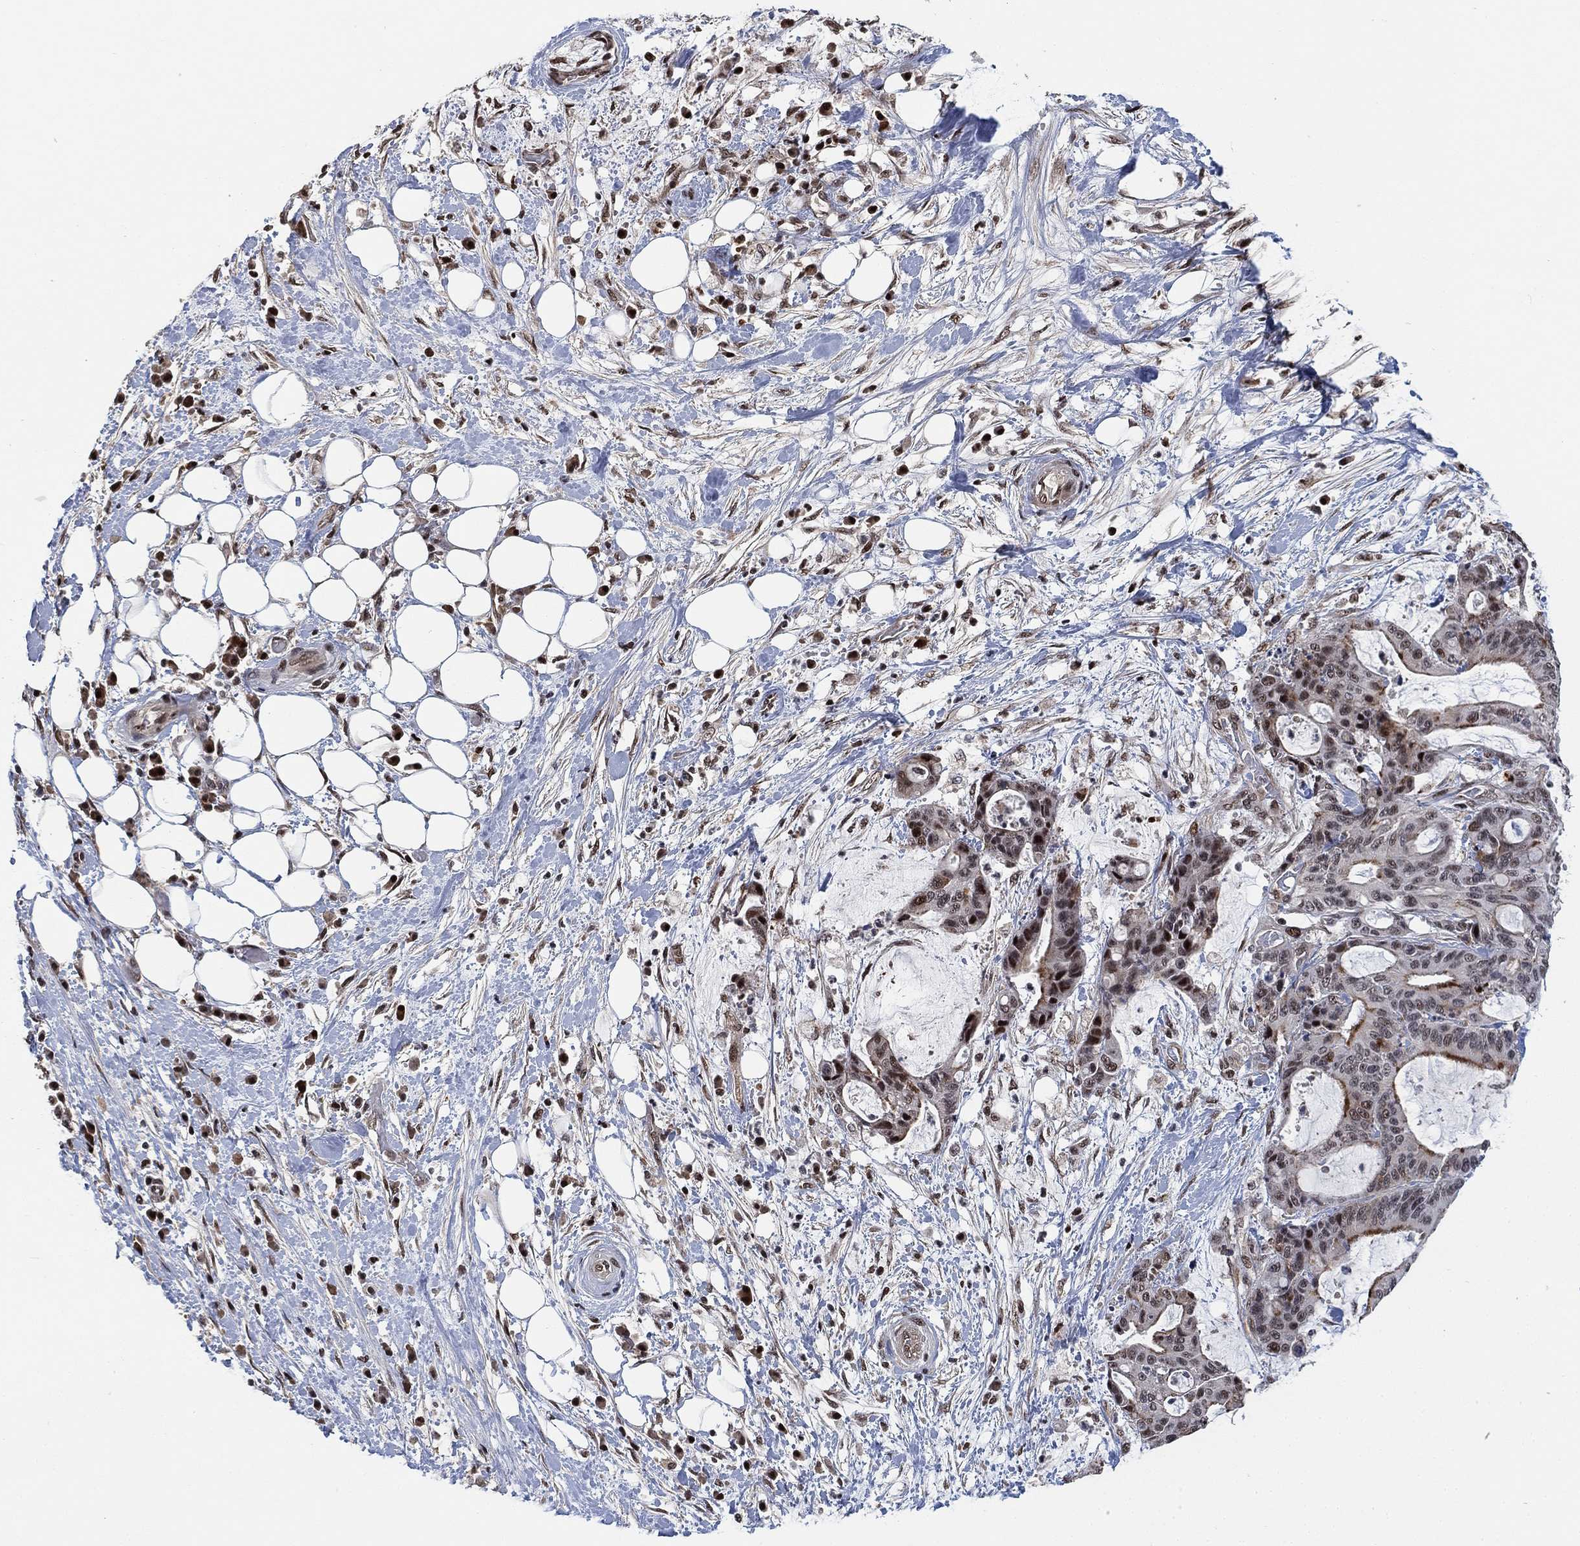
{"staining": {"intensity": "moderate", "quantity": "<25%", "location": "nuclear"}, "tissue": "liver cancer", "cell_type": "Tumor cells", "image_type": "cancer", "snomed": [{"axis": "morphology", "description": "Cholangiocarcinoma"}, {"axis": "topography", "description": "Liver"}], "caption": "DAB immunohistochemical staining of human cholangiocarcinoma (liver) shows moderate nuclear protein positivity in about <25% of tumor cells.", "gene": "ZSCAN30", "patient": {"sex": "female", "age": 73}}